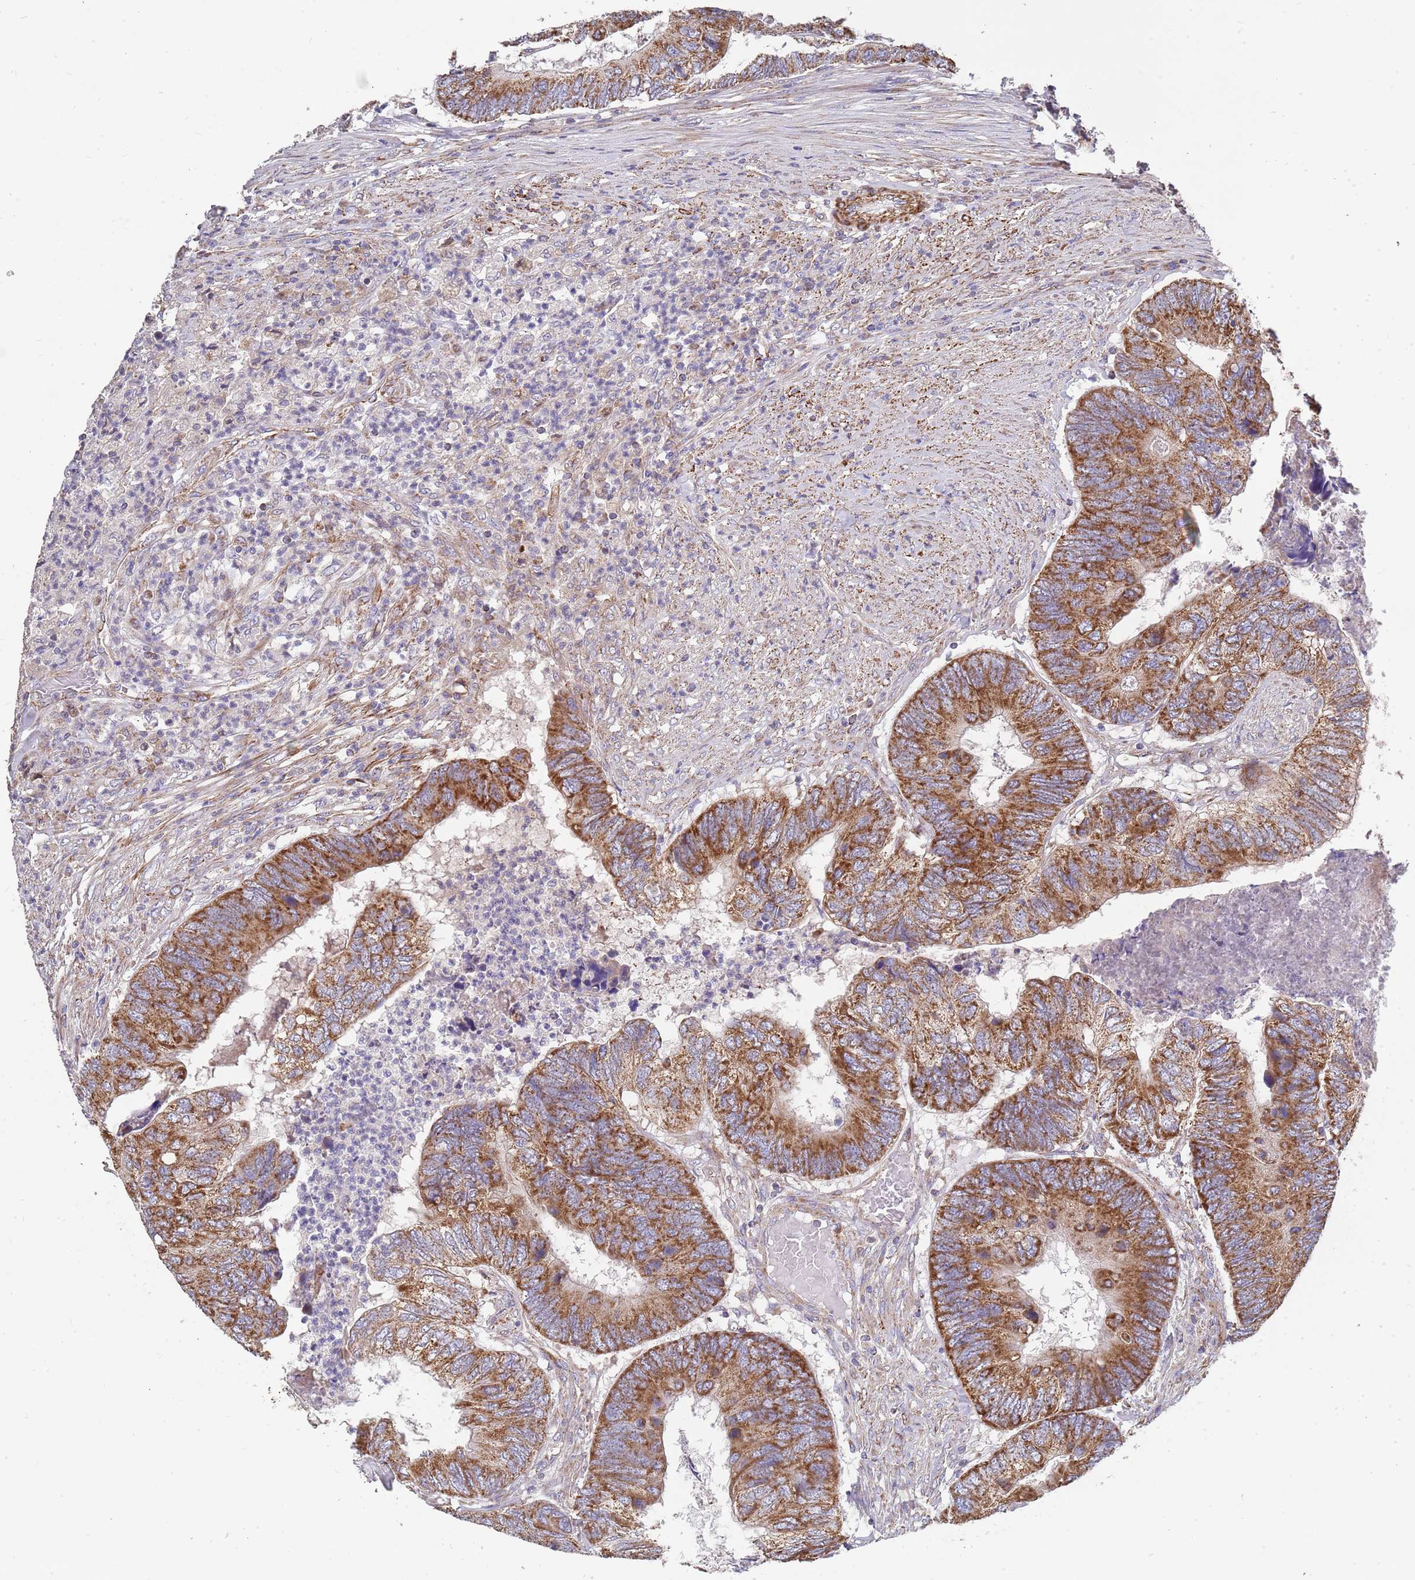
{"staining": {"intensity": "strong", "quantity": ">75%", "location": "cytoplasmic/membranous"}, "tissue": "colorectal cancer", "cell_type": "Tumor cells", "image_type": "cancer", "snomed": [{"axis": "morphology", "description": "Adenocarcinoma, NOS"}, {"axis": "topography", "description": "Colon"}], "caption": "High-magnification brightfield microscopy of colorectal adenocarcinoma stained with DAB (3,3'-diaminobenzidine) (brown) and counterstained with hematoxylin (blue). tumor cells exhibit strong cytoplasmic/membranous positivity is seen in about>75% of cells.", "gene": "WDFY3", "patient": {"sex": "female", "age": 67}}